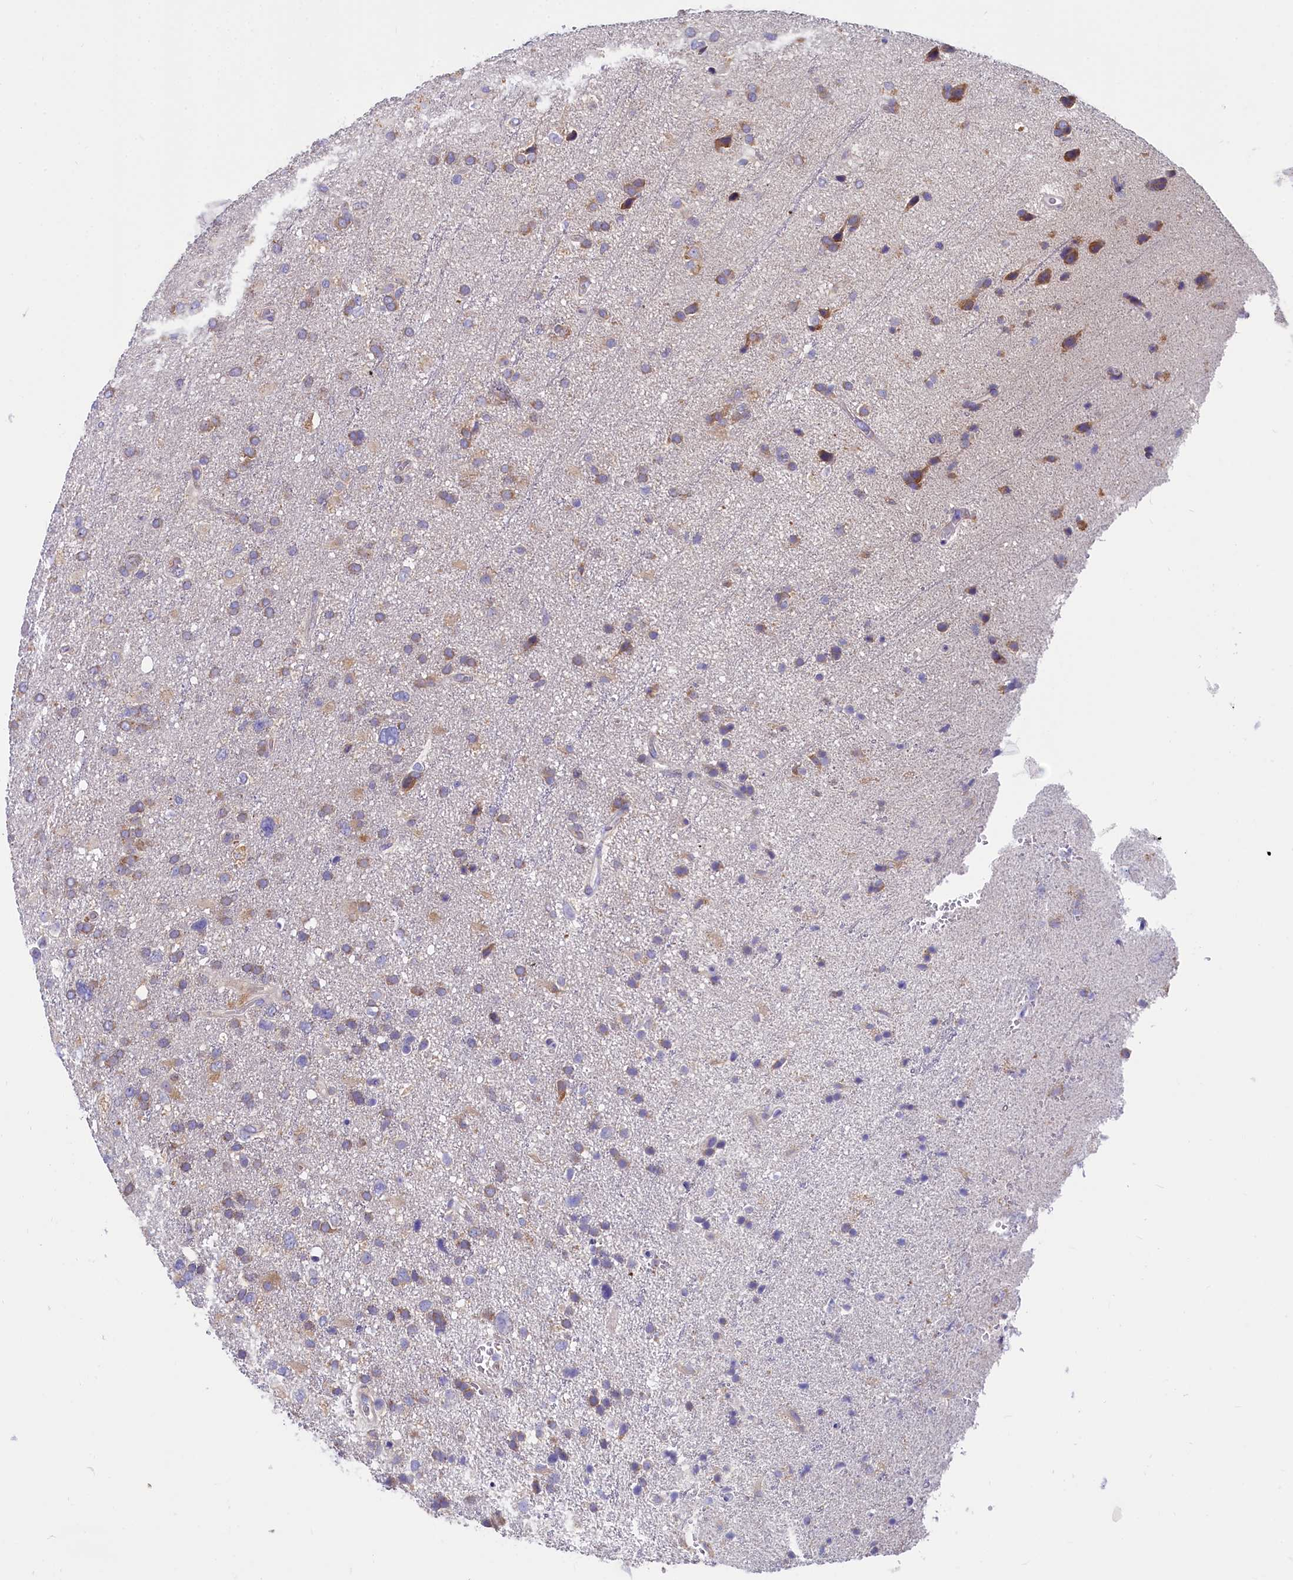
{"staining": {"intensity": "moderate", "quantity": "25%-75%", "location": "cytoplasmic/membranous"}, "tissue": "glioma", "cell_type": "Tumor cells", "image_type": "cancer", "snomed": [{"axis": "morphology", "description": "Glioma, malignant, High grade"}, {"axis": "topography", "description": "Brain"}], "caption": "DAB (3,3'-diaminobenzidine) immunohistochemical staining of malignant glioma (high-grade) exhibits moderate cytoplasmic/membranous protein expression in about 25%-75% of tumor cells.", "gene": "QARS1", "patient": {"sex": "male", "age": 61}}